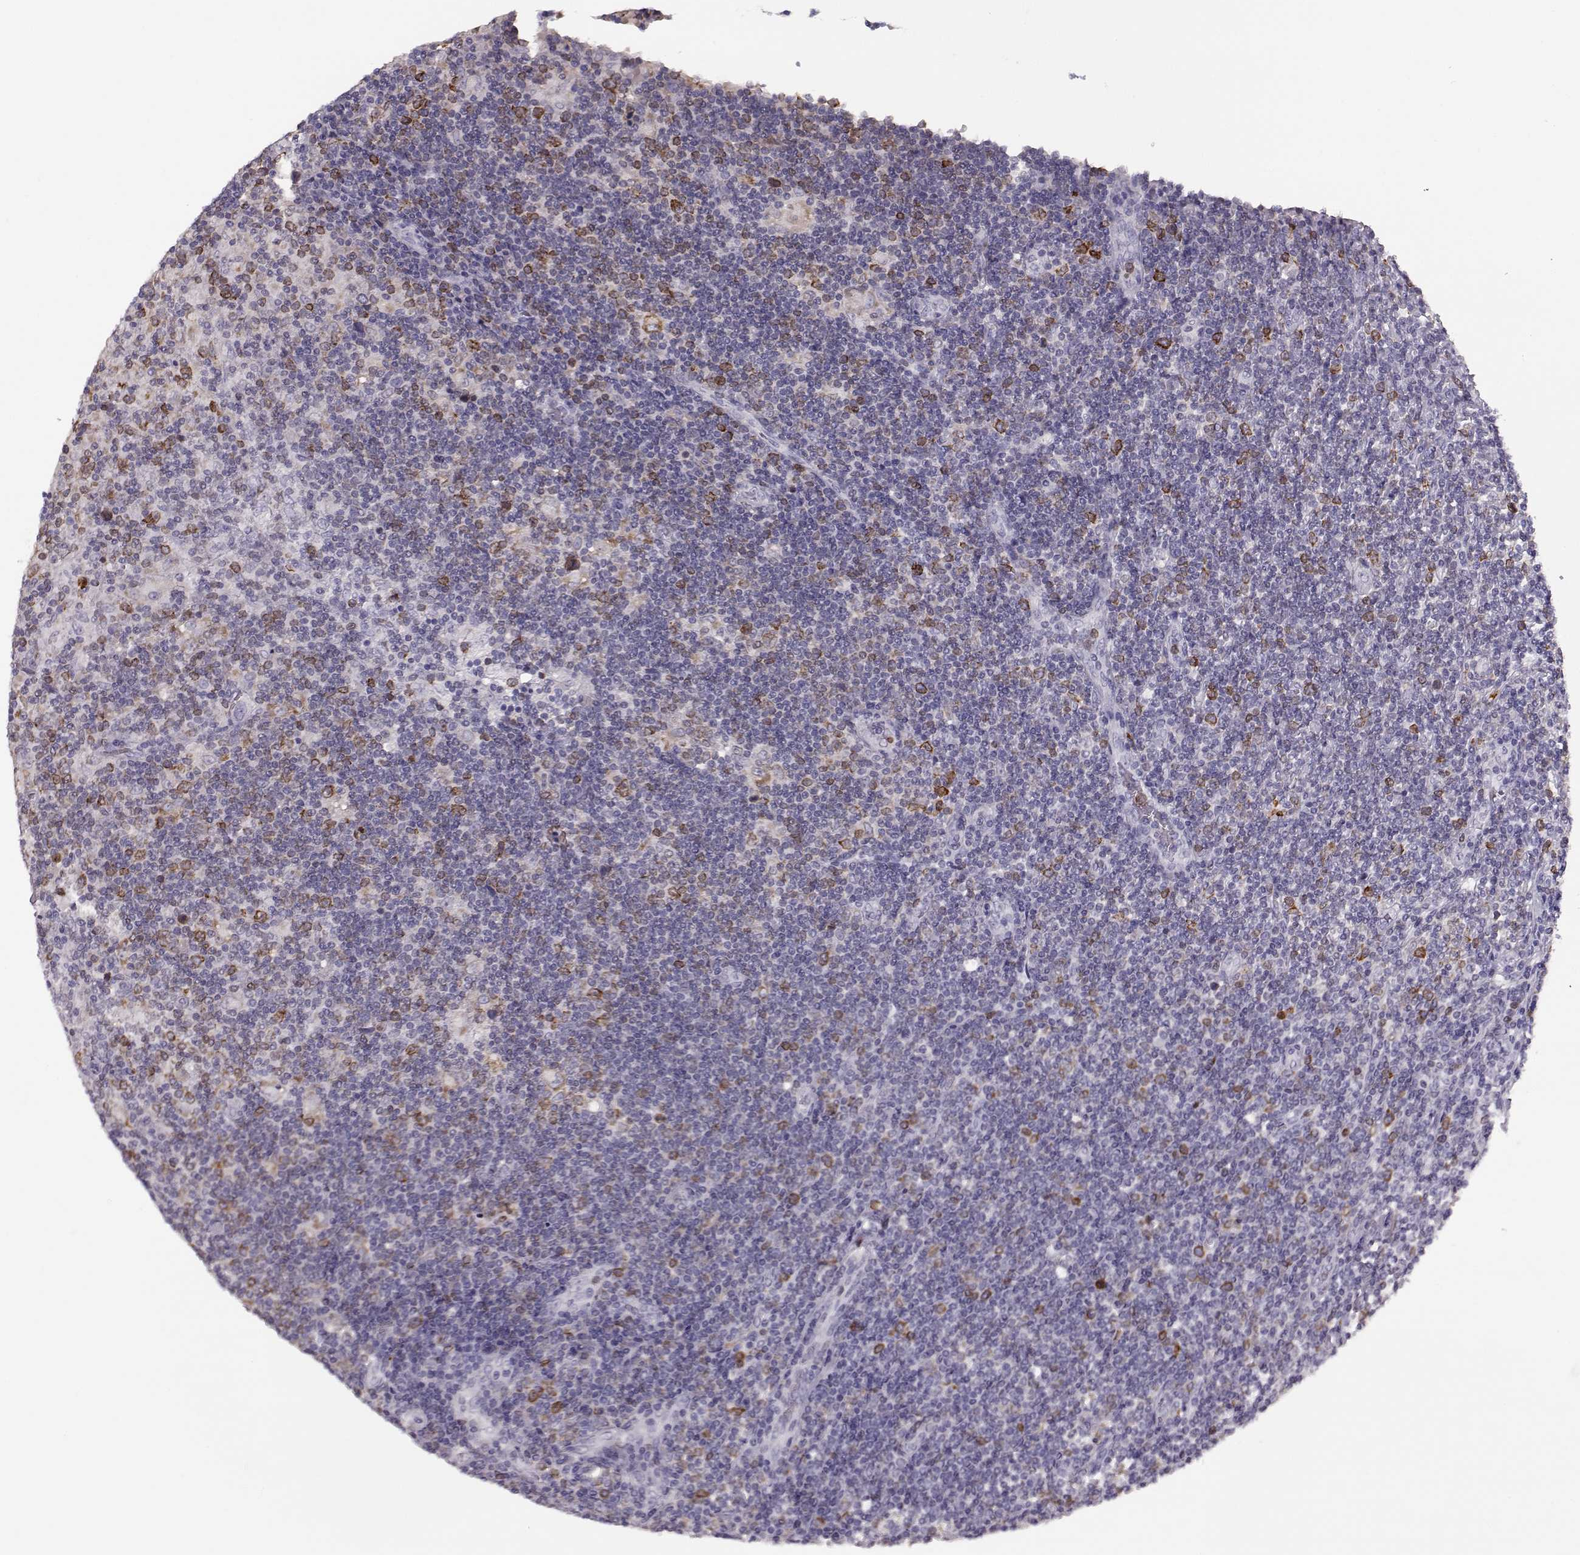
{"staining": {"intensity": "strong", "quantity": "25%-75%", "location": "cytoplasmic/membranous"}, "tissue": "lymphoma", "cell_type": "Tumor cells", "image_type": "cancer", "snomed": [{"axis": "morphology", "description": "Hodgkin's disease, NOS"}, {"axis": "topography", "description": "Lymph node"}], "caption": "Tumor cells display high levels of strong cytoplasmic/membranous expression in approximately 25%-75% of cells in Hodgkin's disease. The protein is shown in brown color, while the nuclei are stained blue.", "gene": "ELOVL5", "patient": {"sex": "male", "age": 40}}